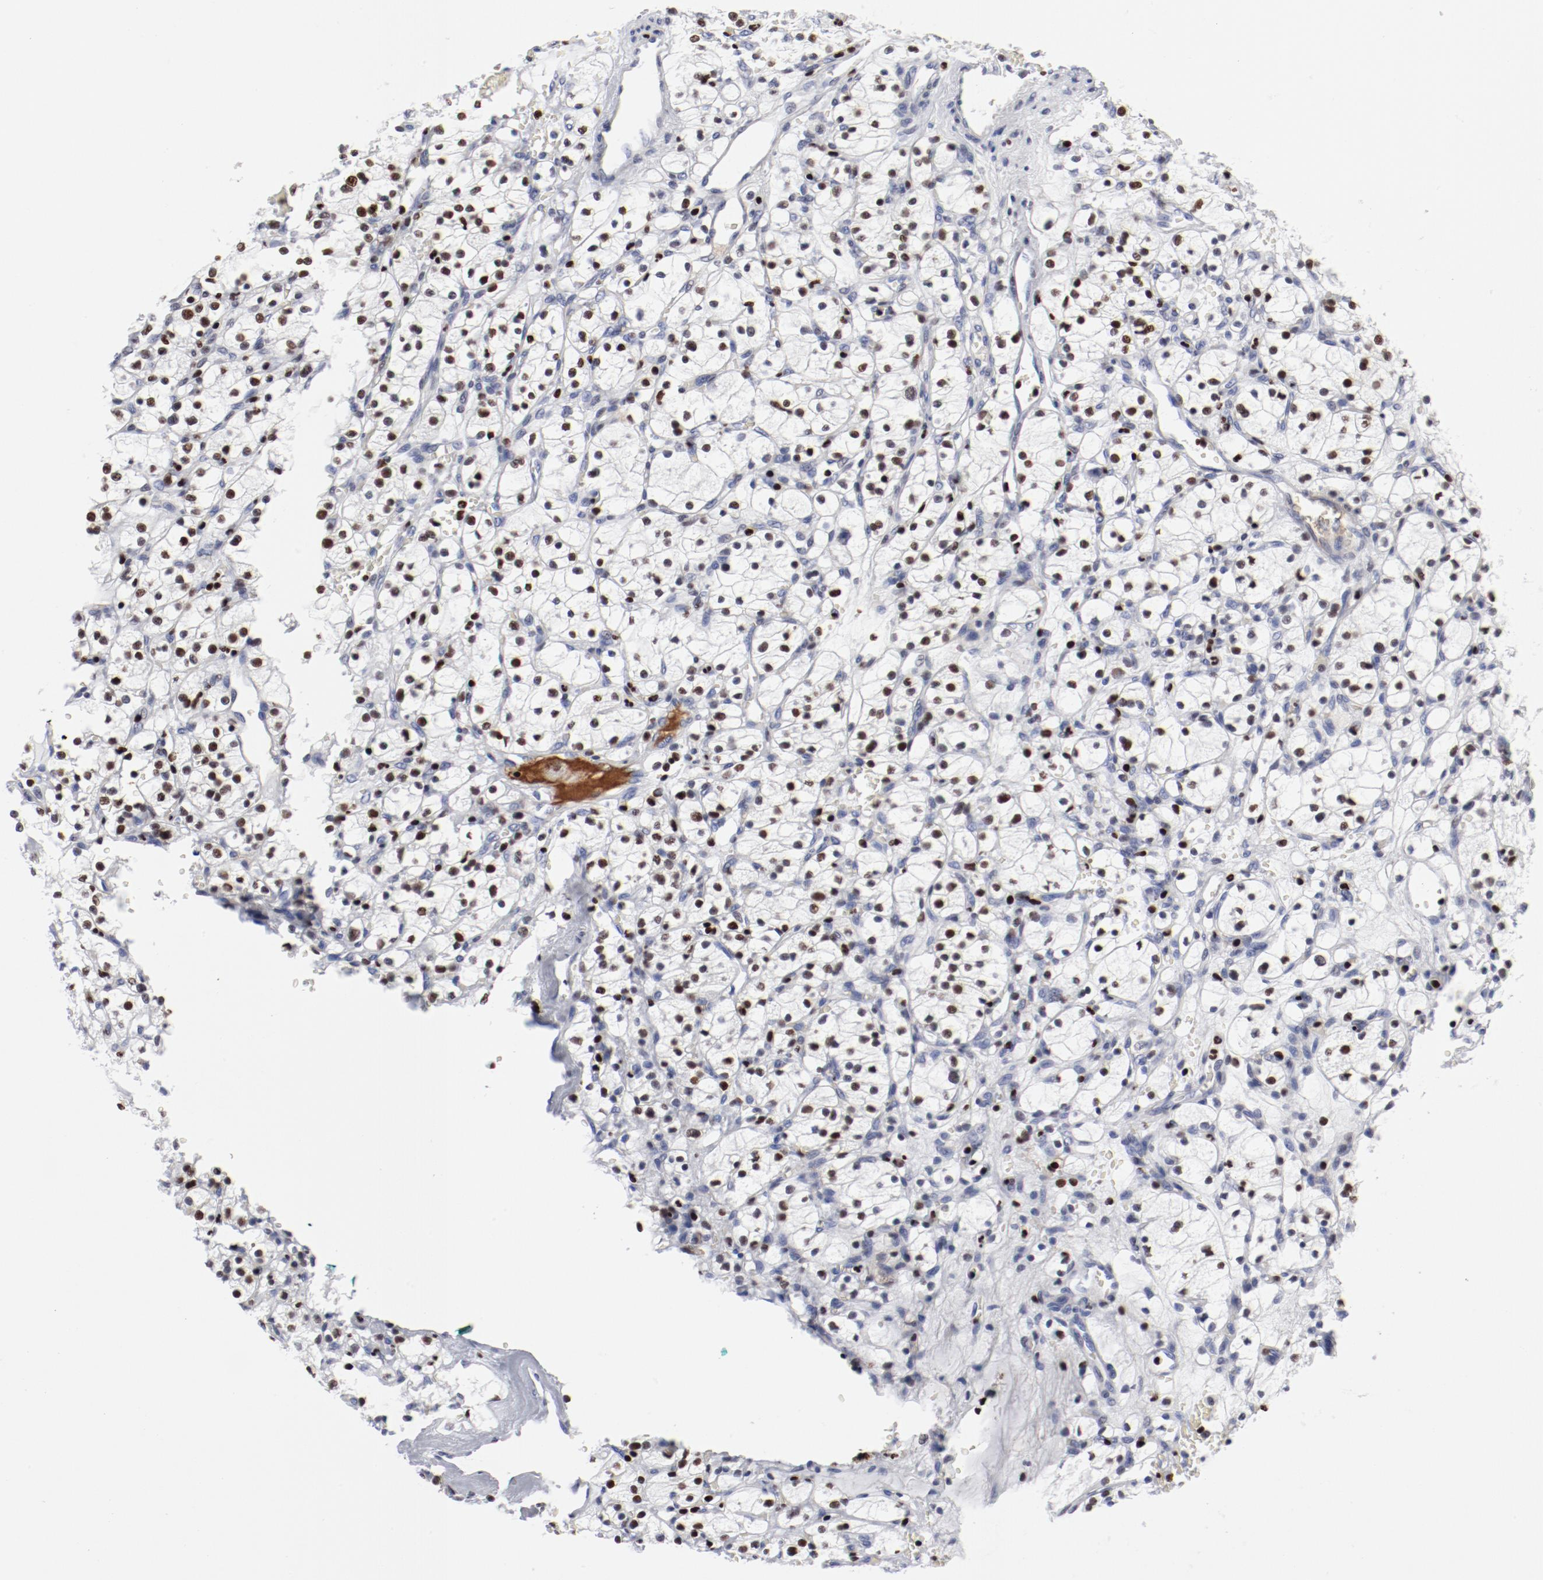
{"staining": {"intensity": "strong", "quantity": "25%-75%", "location": "nuclear"}, "tissue": "renal cancer", "cell_type": "Tumor cells", "image_type": "cancer", "snomed": [{"axis": "morphology", "description": "Adenocarcinoma, NOS"}, {"axis": "topography", "description": "Kidney"}], "caption": "Immunohistochemical staining of human renal adenocarcinoma shows high levels of strong nuclear protein expression in approximately 25%-75% of tumor cells.", "gene": "SMARCC2", "patient": {"sex": "female", "age": 83}}